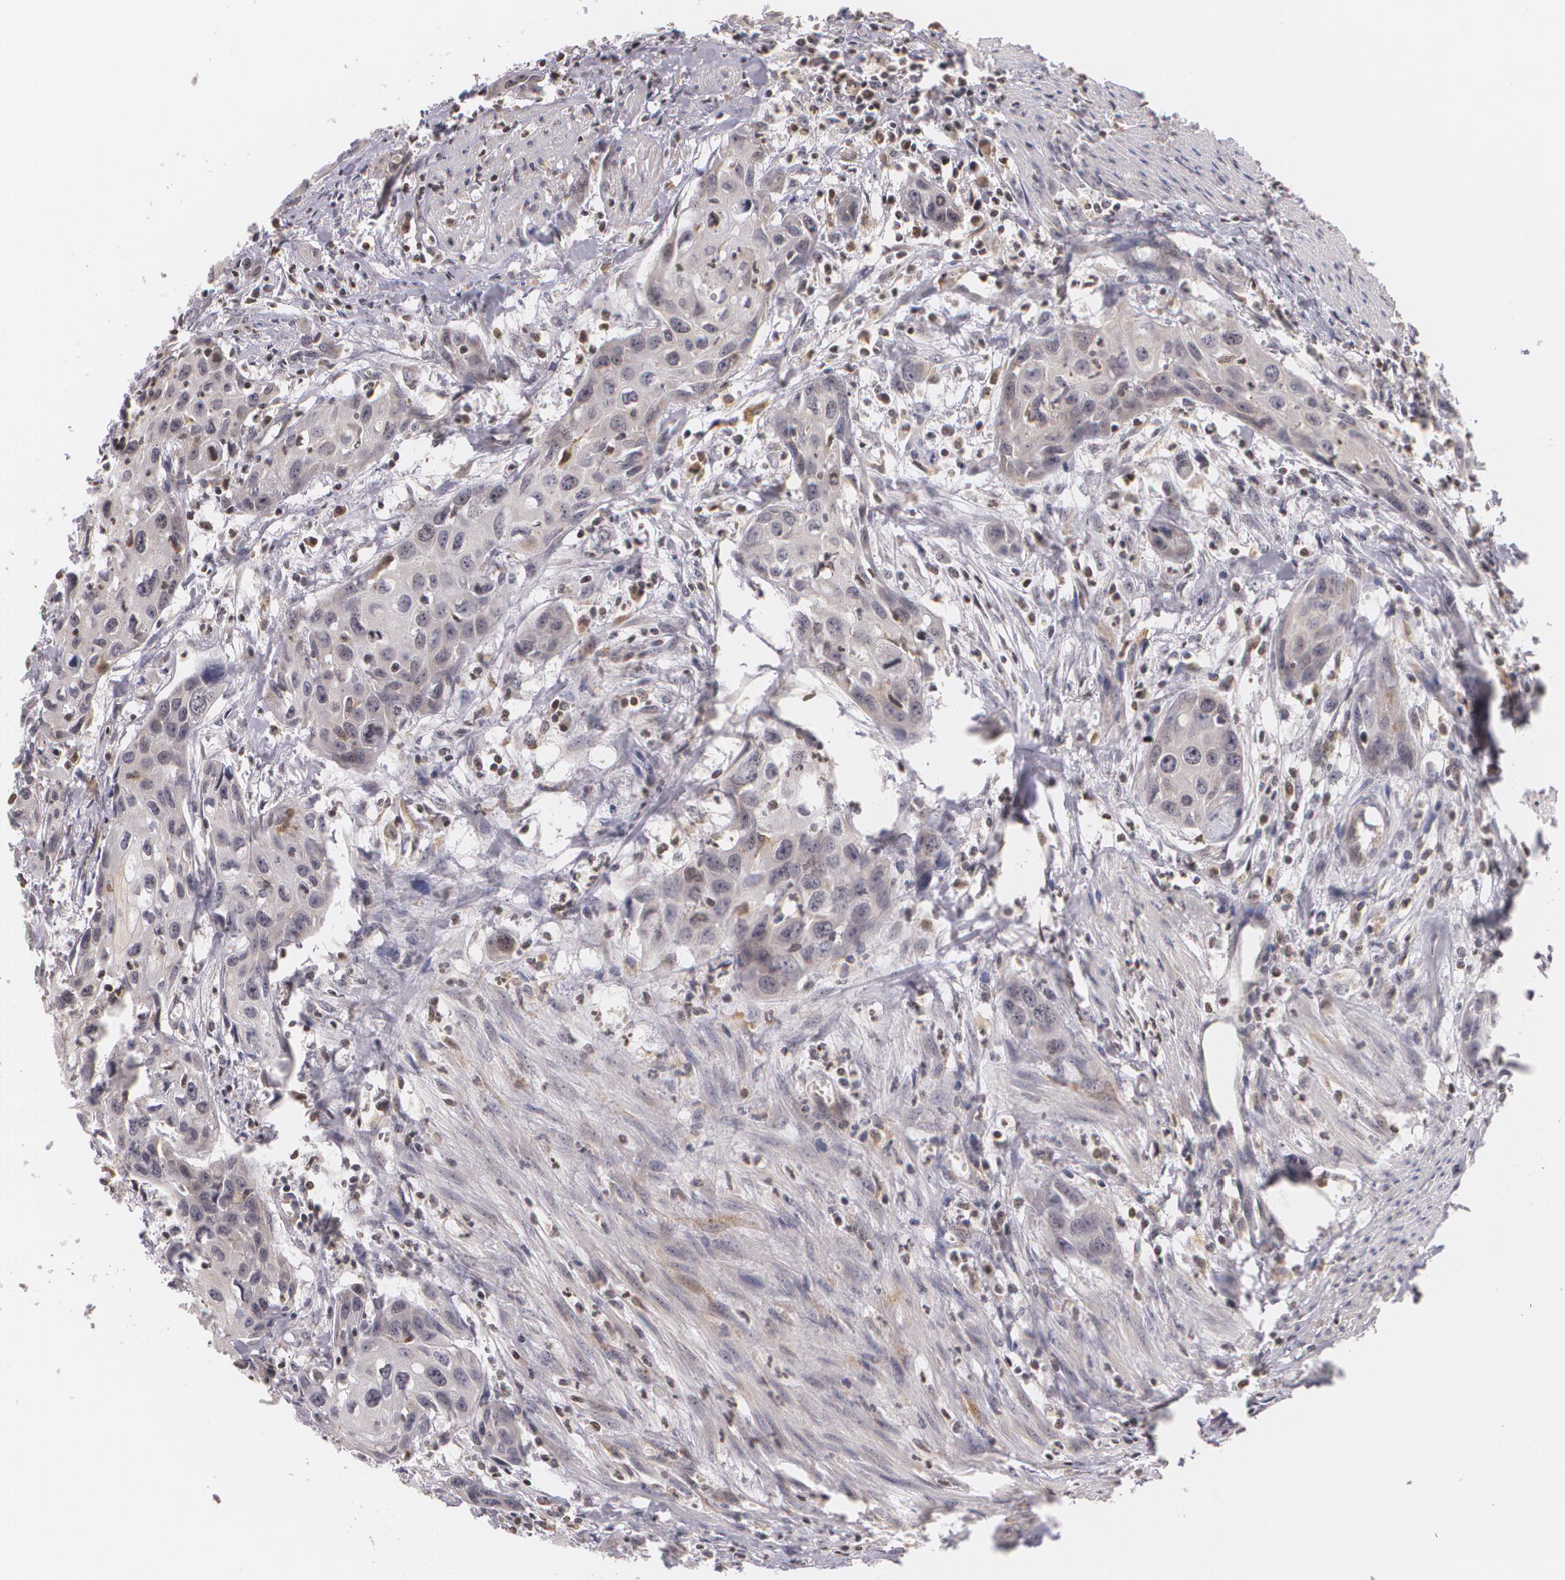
{"staining": {"intensity": "weak", "quantity": "<25%", "location": "cytoplasmic/membranous"}, "tissue": "urothelial cancer", "cell_type": "Tumor cells", "image_type": "cancer", "snomed": [{"axis": "morphology", "description": "Urothelial carcinoma, High grade"}, {"axis": "topography", "description": "Urinary bladder"}], "caption": "The photomicrograph demonstrates no staining of tumor cells in high-grade urothelial carcinoma.", "gene": "VAV3", "patient": {"sex": "male", "age": 54}}